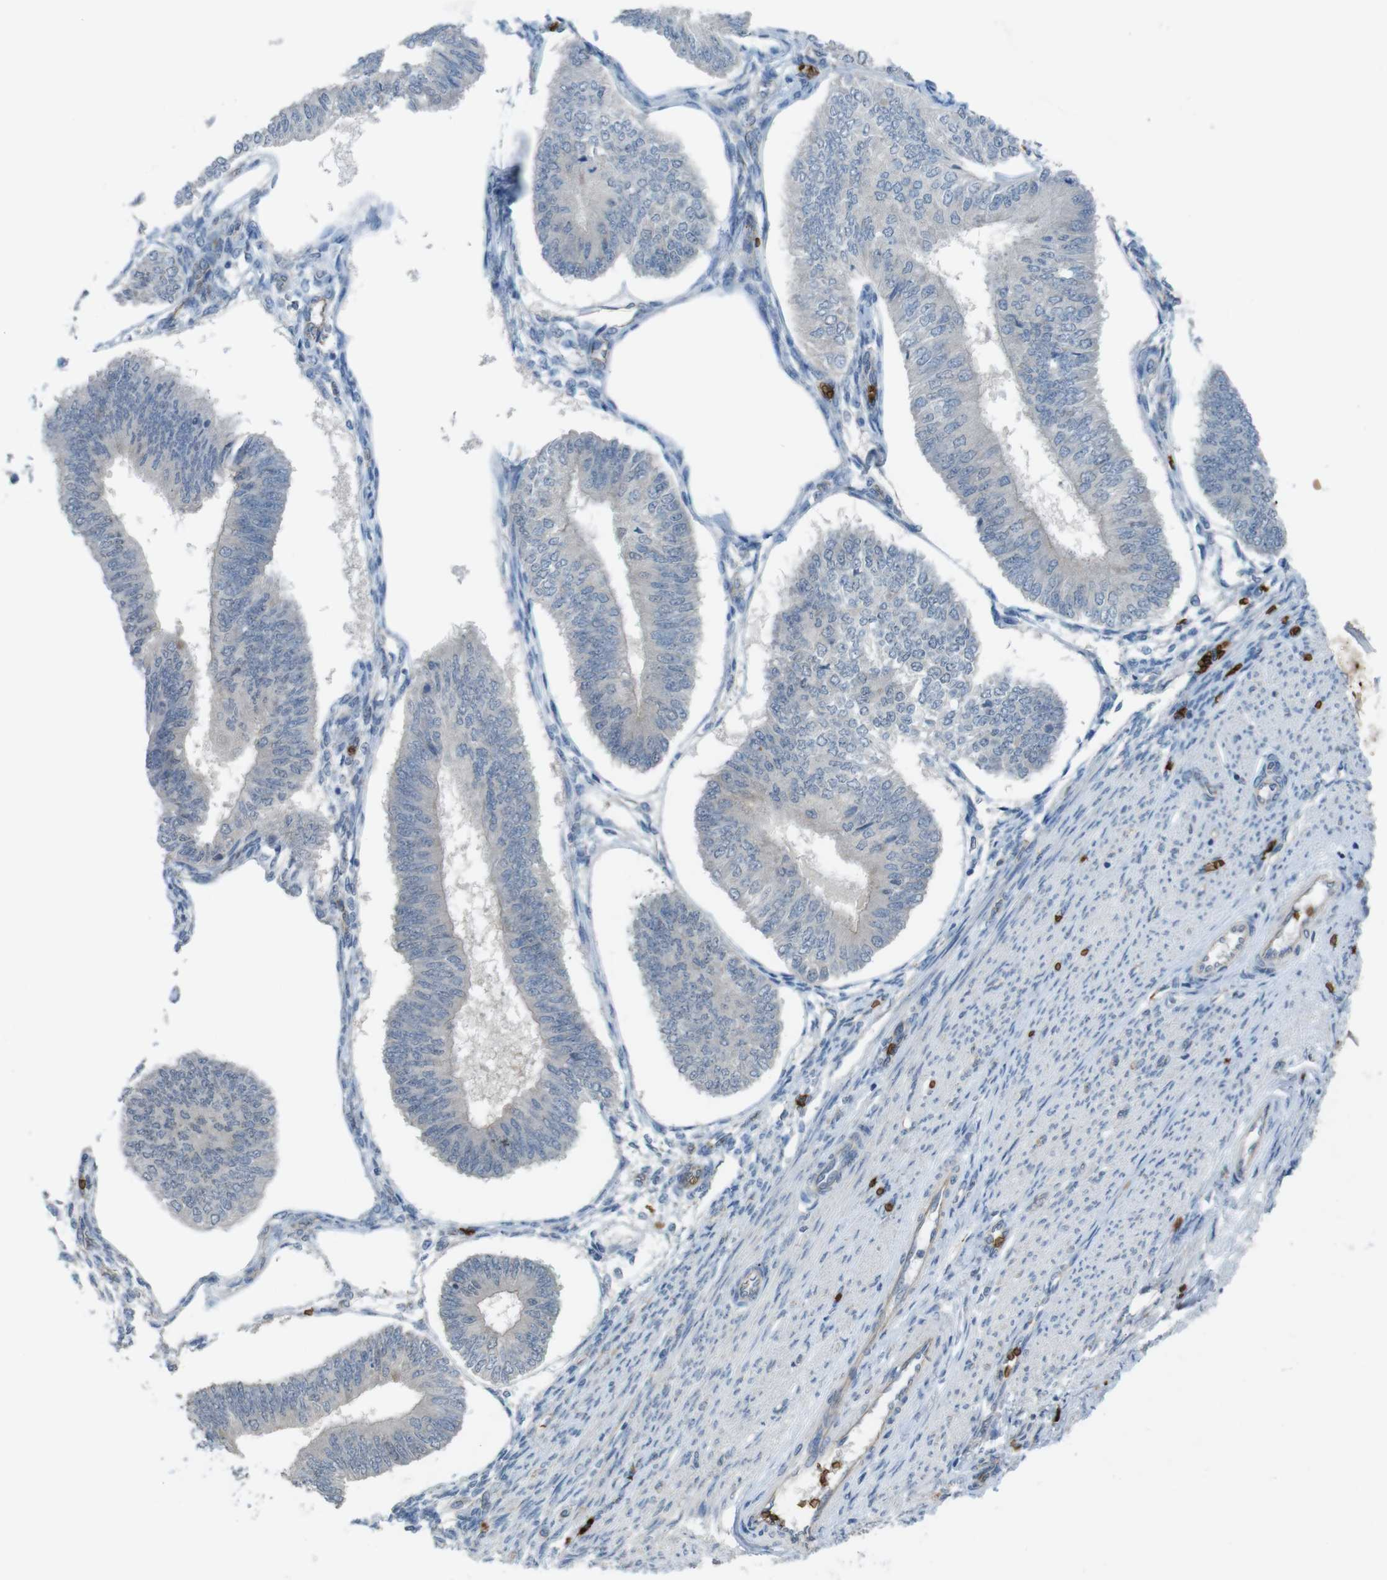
{"staining": {"intensity": "negative", "quantity": "none", "location": "none"}, "tissue": "endometrial cancer", "cell_type": "Tumor cells", "image_type": "cancer", "snomed": [{"axis": "morphology", "description": "Adenocarcinoma, NOS"}, {"axis": "topography", "description": "Endometrium"}], "caption": "High magnification brightfield microscopy of endometrial cancer stained with DAB (brown) and counterstained with hematoxylin (blue): tumor cells show no significant positivity. (Immunohistochemistry (ihc), brightfield microscopy, high magnification).", "gene": "GYPA", "patient": {"sex": "female", "age": 58}}